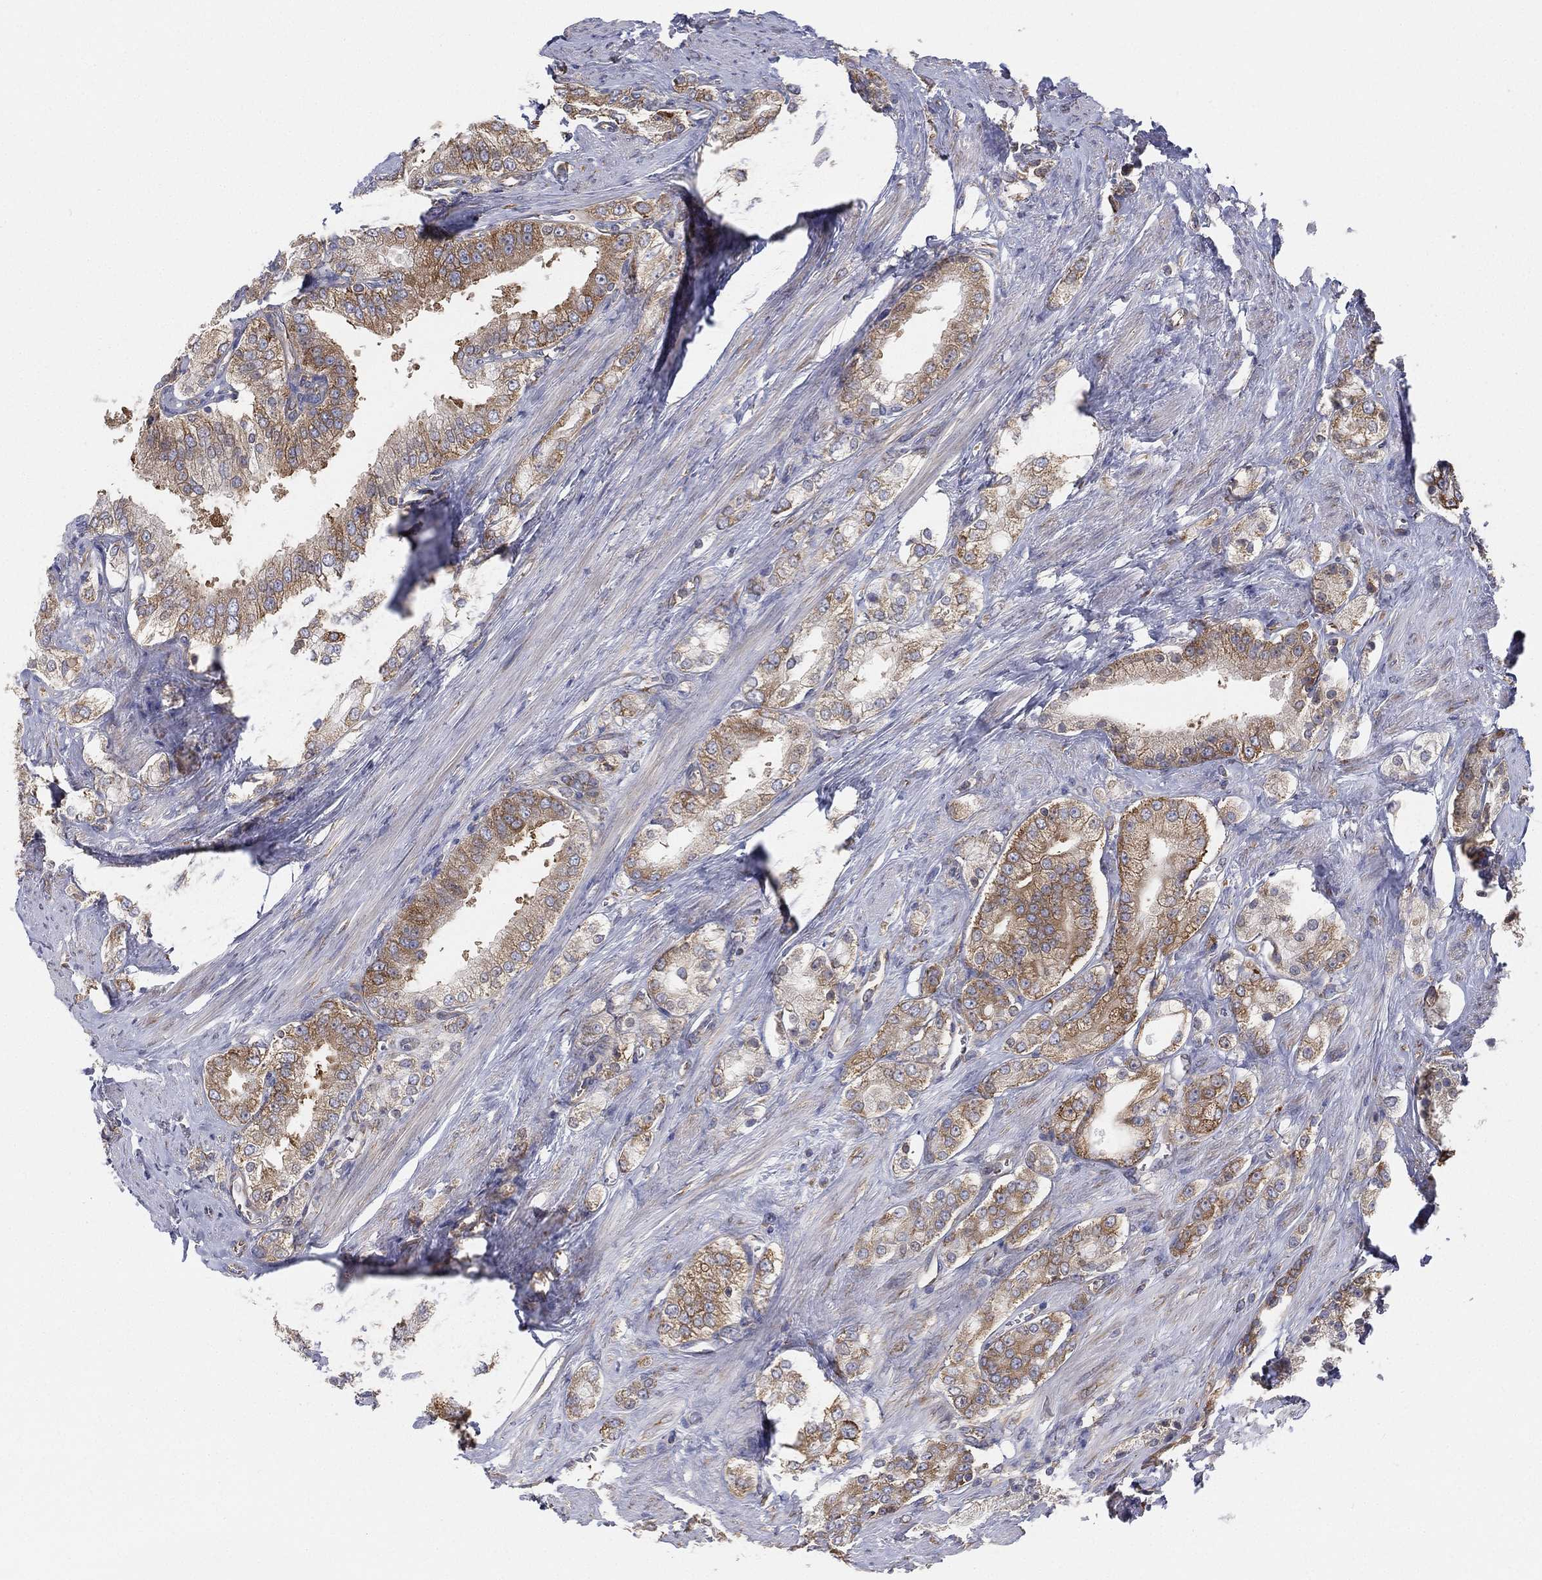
{"staining": {"intensity": "moderate", "quantity": "25%-75%", "location": "cytoplasmic/membranous"}, "tissue": "prostate cancer", "cell_type": "Tumor cells", "image_type": "cancer", "snomed": [{"axis": "morphology", "description": "Adenocarcinoma, NOS"}, {"axis": "topography", "description": "Prostate and seminal vesicle, NOS"}, {"axis": "topography", "description": "Prostate"}], "caption": "Protein analysis of prostate cancer (adenocarcinoma) tissue displays moderate cytoplasmic/membranous positivity in approximately 25%-75% of tumor cells.", "gene": "FARSA", "patient": {"sex": "male", "age": 67}}